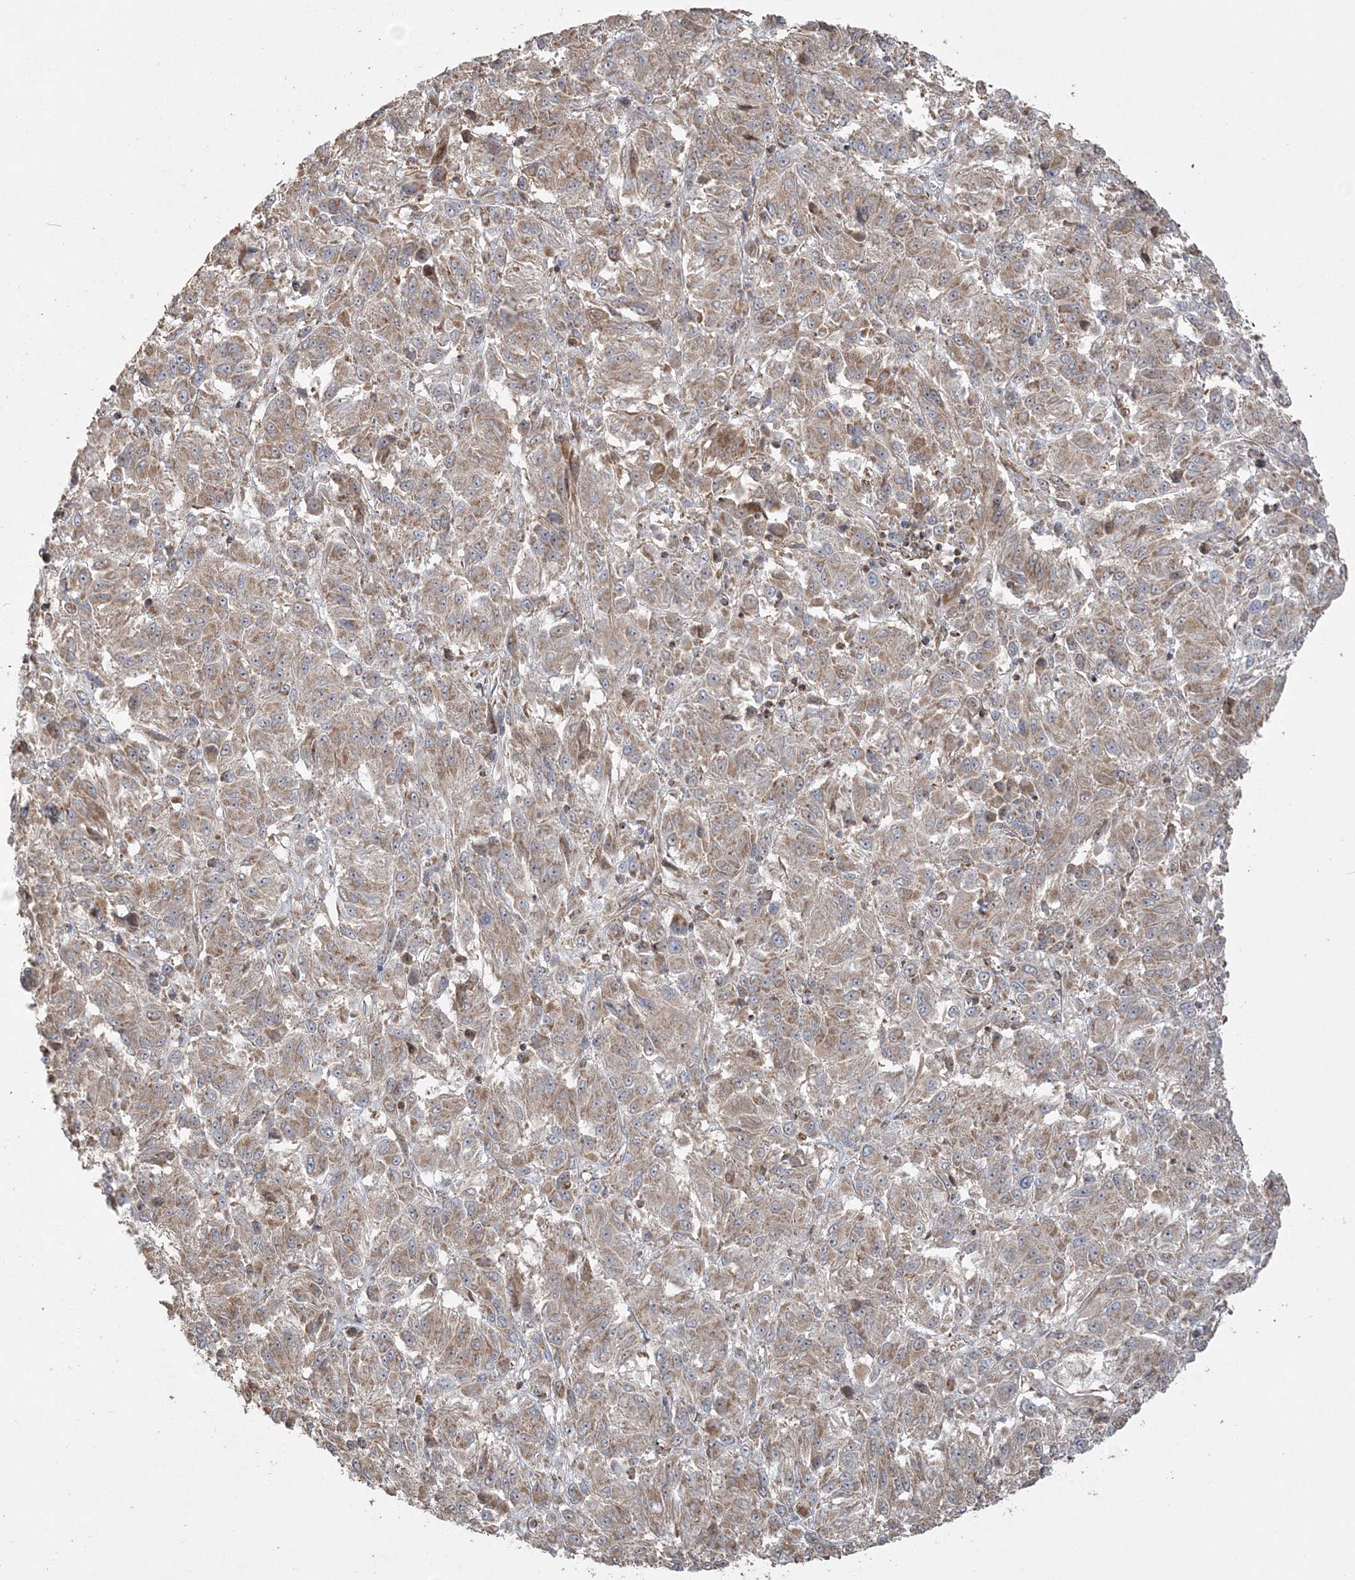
{"staining": {"intensity": "moderate", "quantity": ">75%", "location": "cytoplasmic/membranous"}, "tissue": "melanoma", "cell_type": "Tumor cells", "image_type": "cancer", "snomed": [{"axis": "morphology", "description": "Malignant melanoma, Metastatic site"}, {"axis": "topography", "description": "Lung"}], "caption": "The photomicrograph reveals immunohistochemical staining of malignant melanoma (metastatic site). There is moderate cytoplasmic/membranous expression is appreciated in approximately >75% of tumor cells. (IHC, brightfield microscopy, high magnification).", "gene": "SCLT1", "patient": {"sex": "male", "age": 64}}